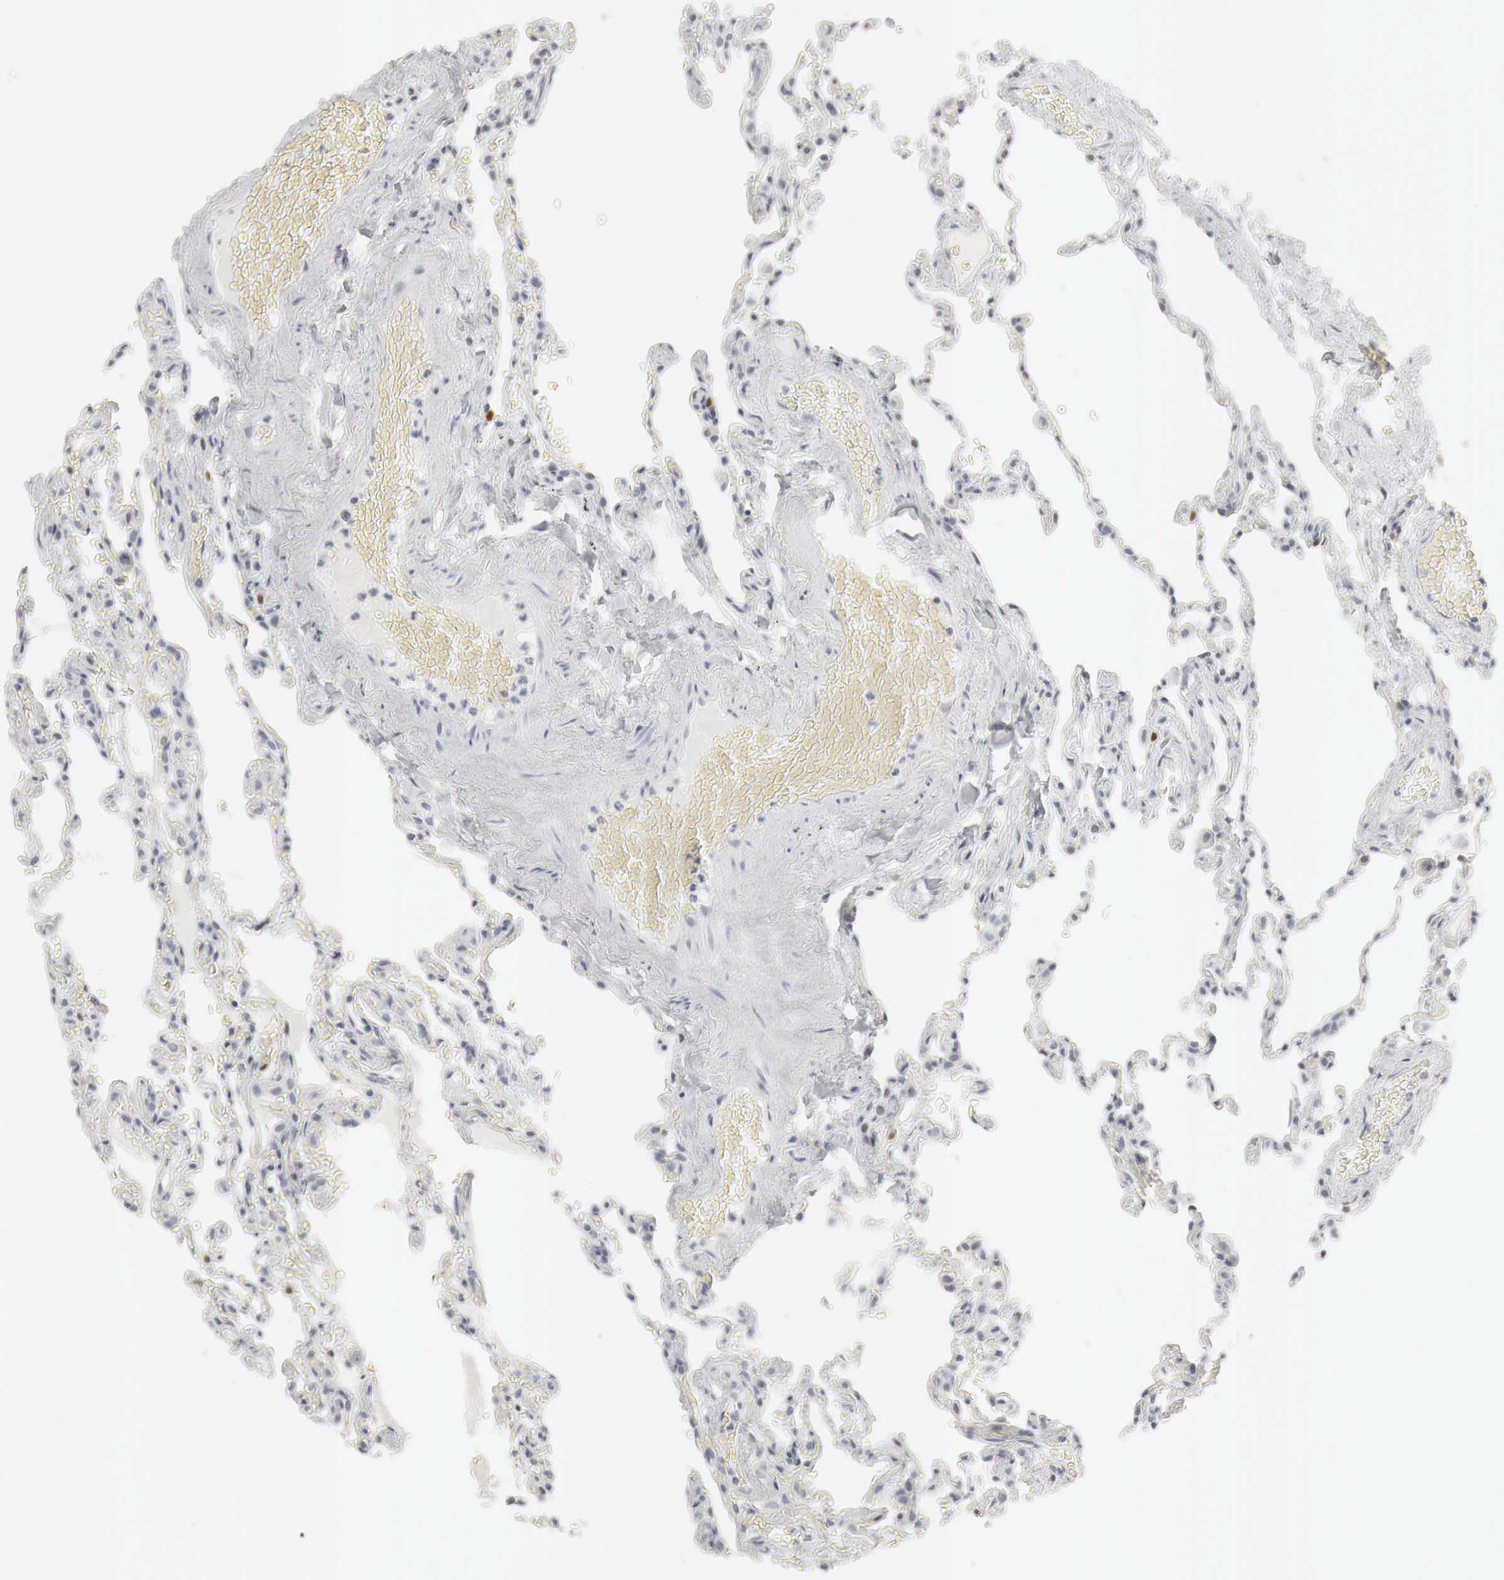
{"staining": {"intensity": "negative", "quantity": "none", "location": "none"}, "tissue": "lung", "cell_type": "Alveolar cells", "image_type": "normal", "snomed": [{"axis": "morphology", "description": "Normal tissue, NOS"}, {"axis": "topography", "description": "Lung"}], "caption": "A high-resolution micrograph shows IHC staining of benign lung, which reveals no significant staining in alveolar cells.", "gene": "TP63", "patient": {"sex": "female", "age": 61}}